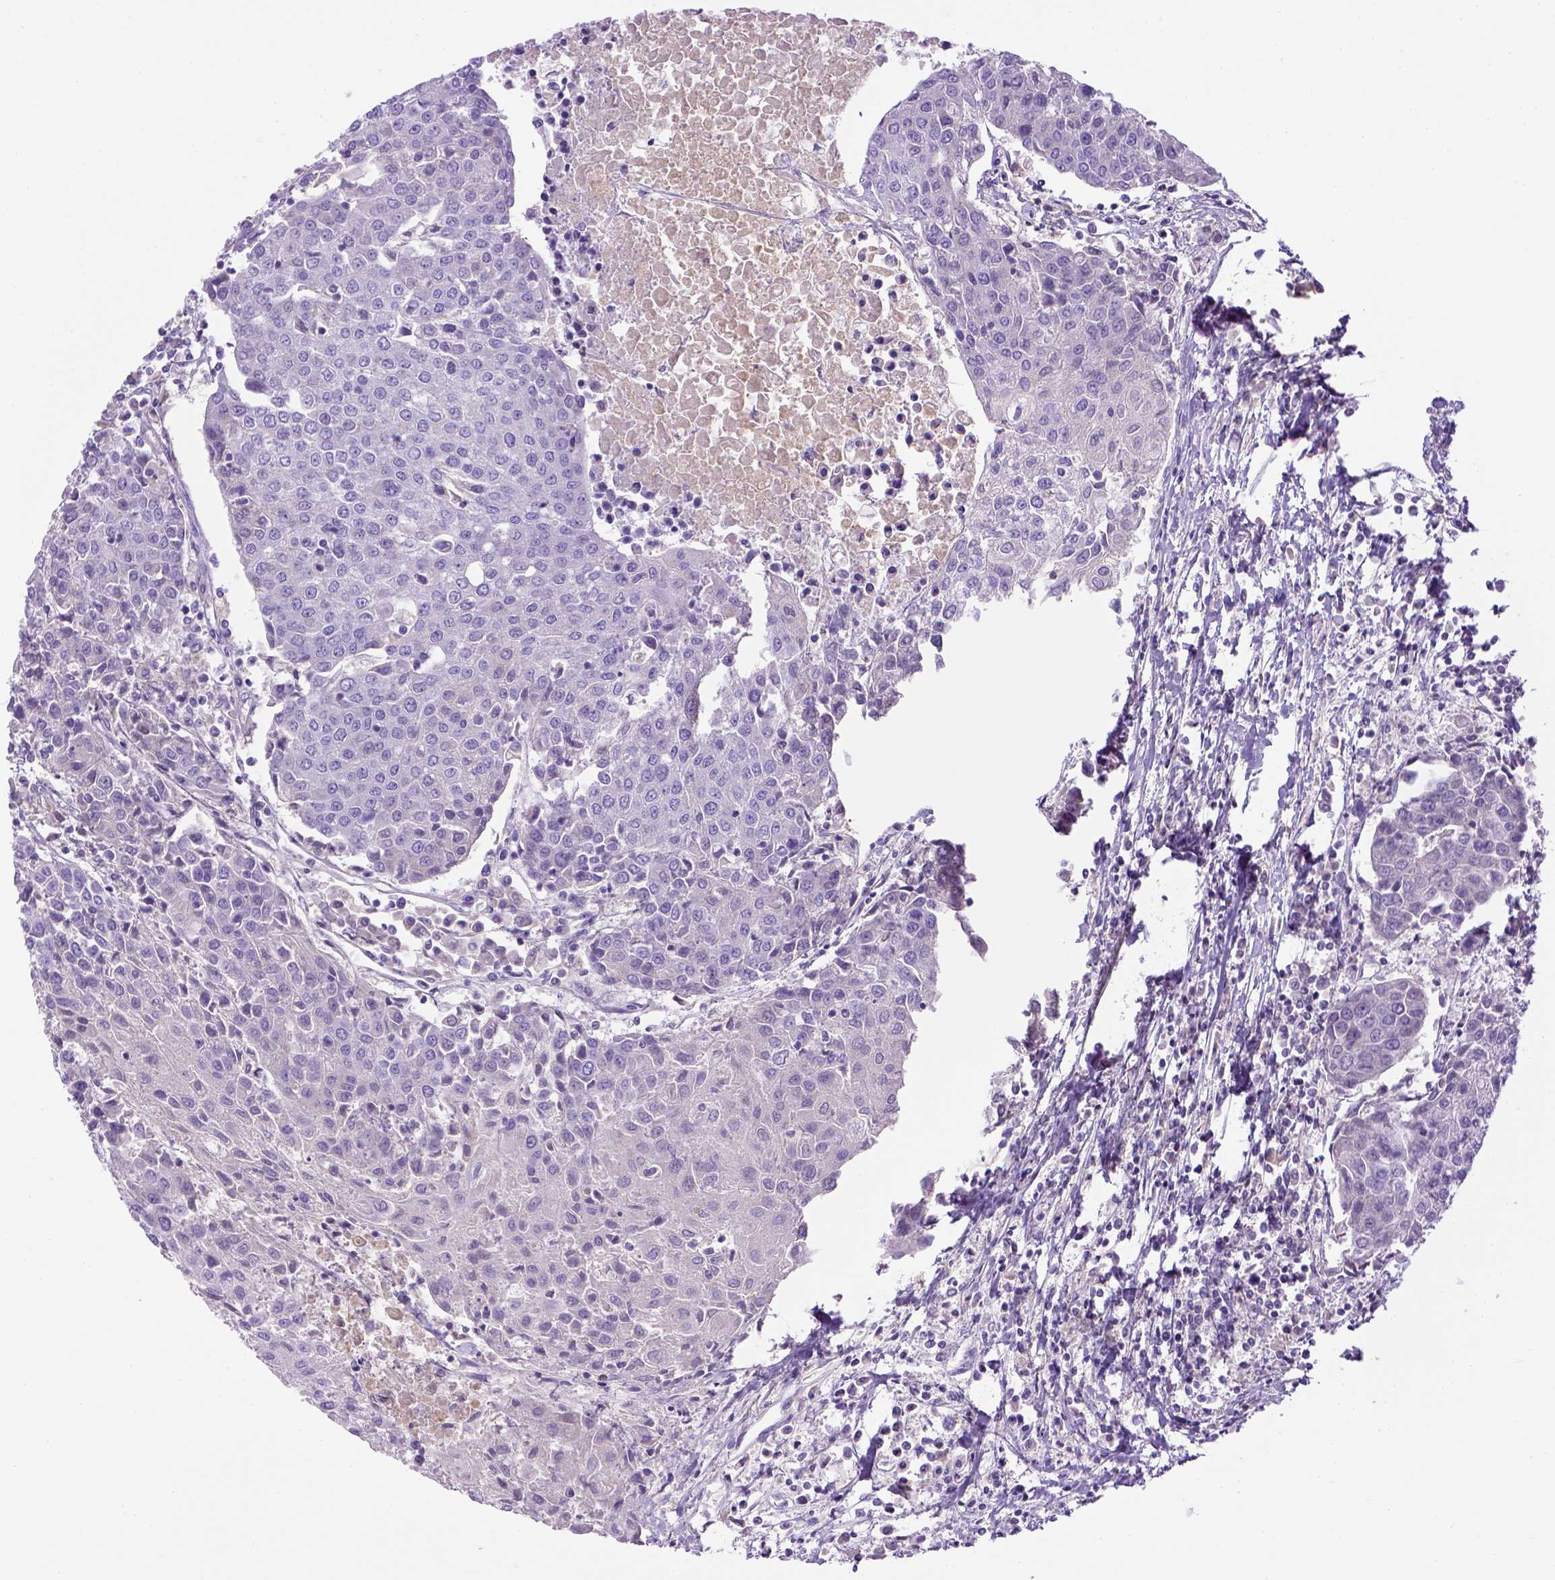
{"staining": {"intensity": "negative", "quantity": "none", "location": "none"}, "tissue": "urothelial cancer", "cell_type": "Tumor cells", "image_type": "cancer", "snomed": [{"axis": "morphology", "description": "Urothelial carcinoma, High grade"}, {"axis": "topography", "description": "Urinary bladder"}], "caption": "Tumor cells show no significant positivity in urothelial carcinoma (high-grade).", "gene": "BAAT", "patient": {"sex": "female", "age": 85}}